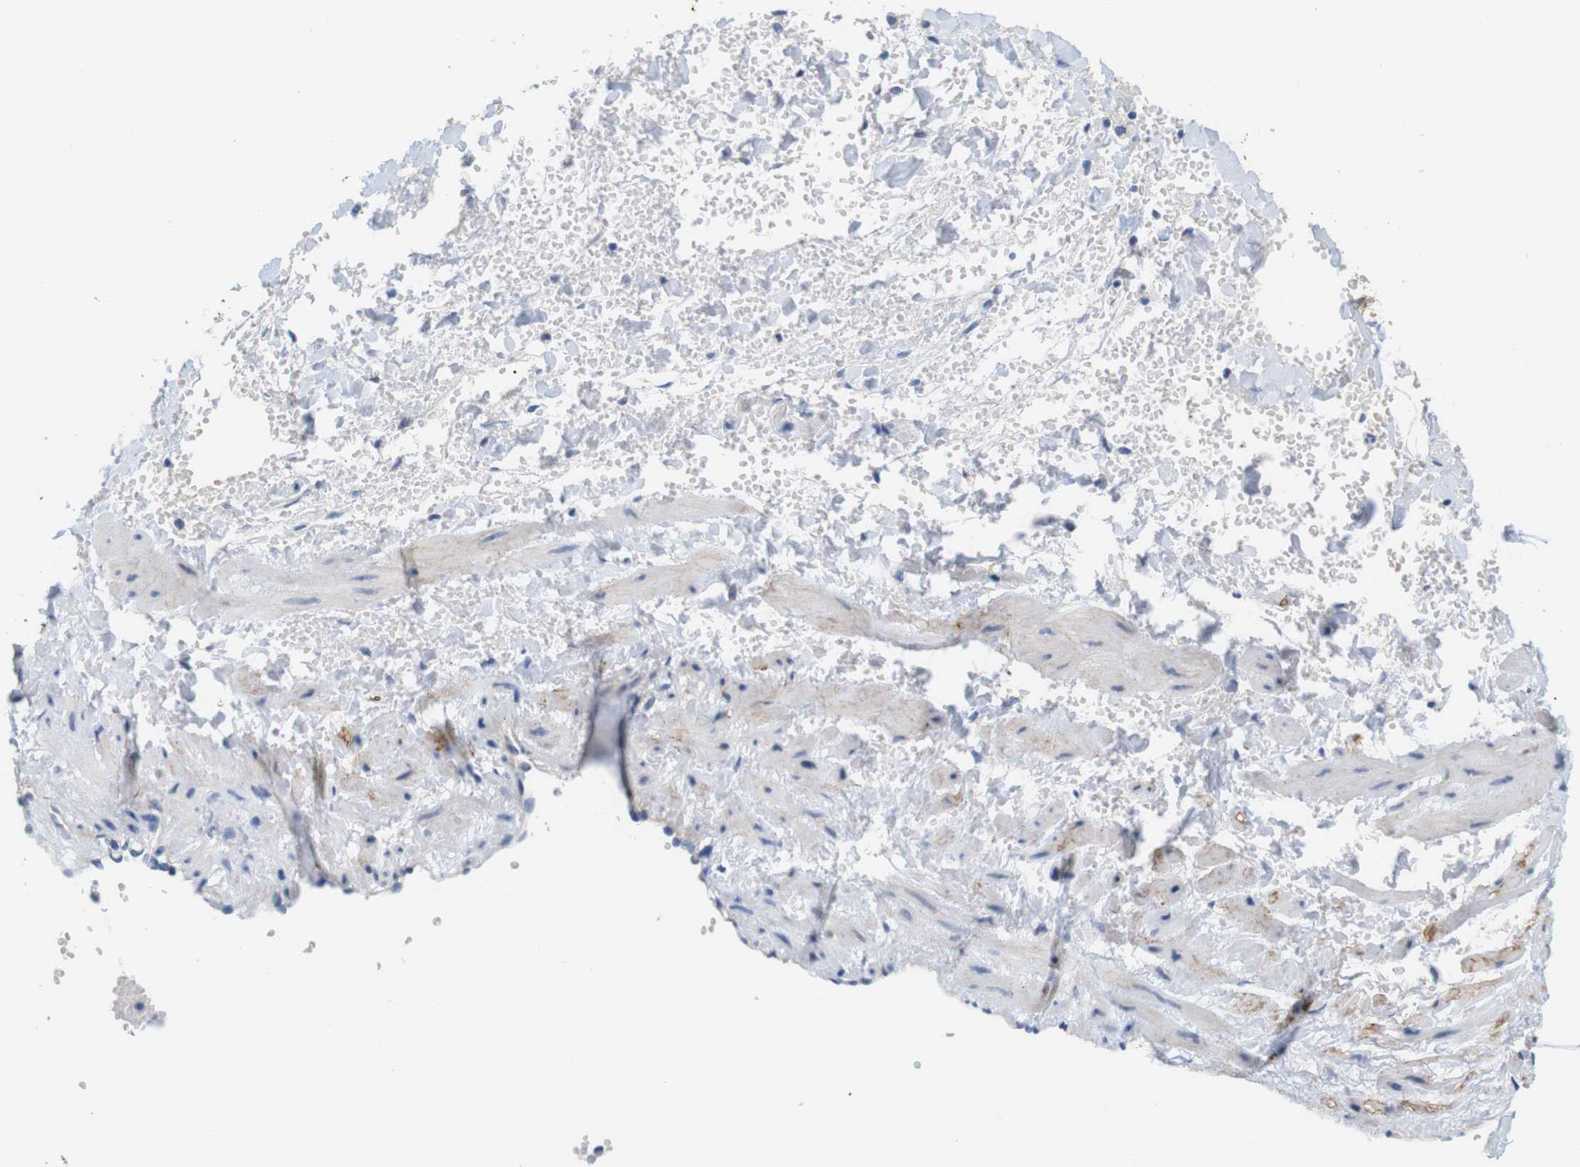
{"staining": {"intensity": "negative", "quantity": "none", "location": "none"}, "tissue": "adipose tissue", "cell_type": "Adipocytes", "image_type": "normal", "snomed": [{"axis": "morphology", "description": "Normal tissue, NOS"}, {"axis": "topography", "description": "Soft tissue"}, {"axis": "topography", "description": "Vascular tissue"}], "caption": "The micrograph displays no significant positivity in adipocytes of adipose tissue. The staining was performed using DAB (3,3'-diaminobenzidine) to visualize the protein expression in brown, while the nuclei were stained in blue with hematoxylin (Magnification: 20x).", "gene": "ITGA5", "patient": {"sex": "female", "age": 35}}